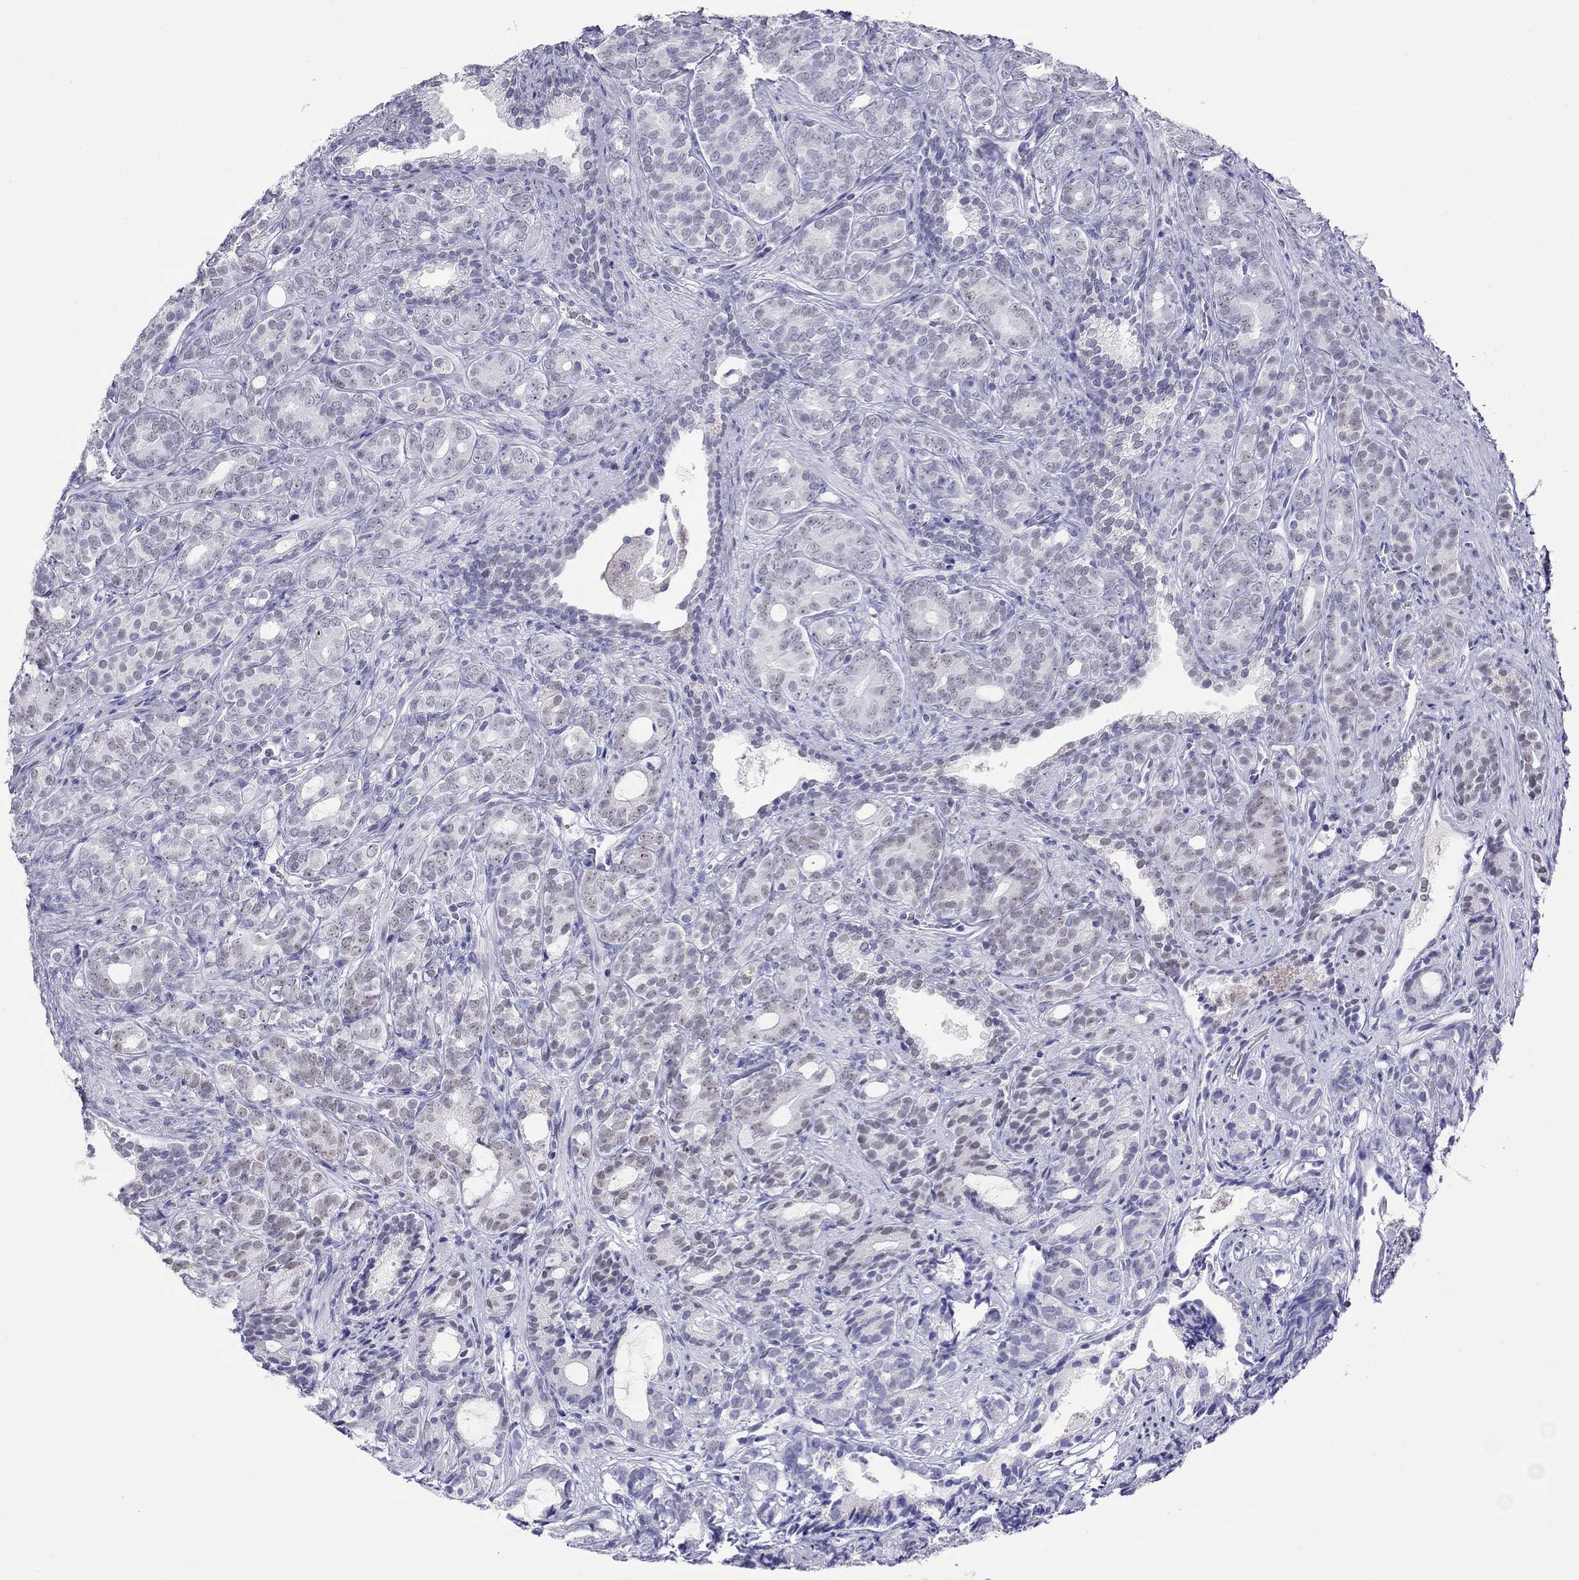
{"staining": {"intensity": "weak", "quantity": "<25%", "location": "nuclear"}, "tissue": "prostate cancer", "cell_type": "Tumor cells", "image_type": "cancer", "snomed": [{"axis": "morphology", "description": "Adenocarcinoma, High grade"}, {"axis": "topography", "description": "Prostate"}], "caption": "This micrograph is of prostate adenocarcinoma (high-grade) stained with immunohistochemistry (IHC) to label a protein in brown with the nuclei are counter-stained blue. There is no staining in tumor cells.", "gene": "SLC30A8", "patient": {"sex": "male", "age": 84}}